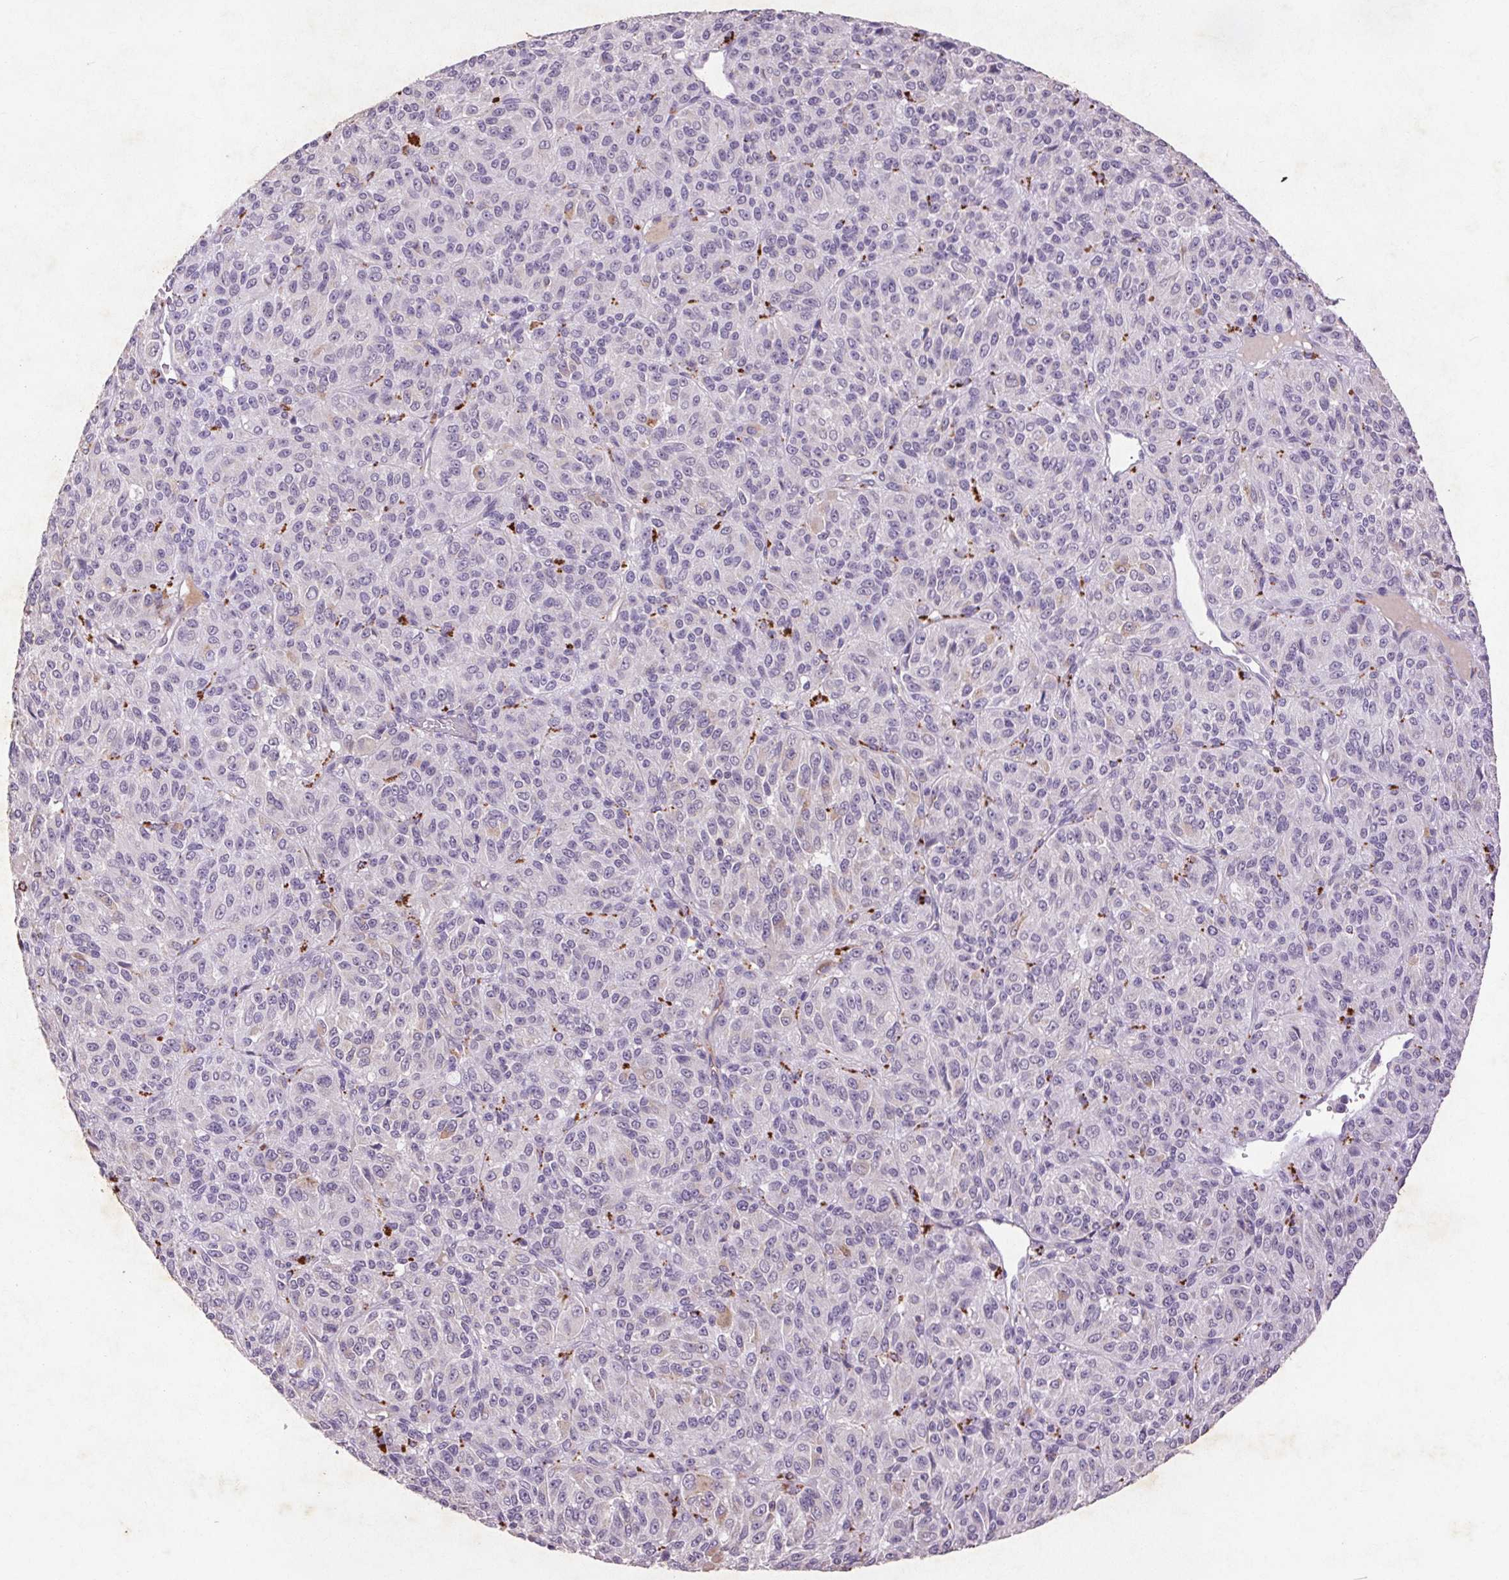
{"staining": {"intensity": "negative", "quantity": "none", "location": "none"}, "tissue": "melanoma", "cell_type": "Tumor cells", "image_type": "cancer", "snomed": [{"axis": "morphology", "description": "Malignant melanoma, Metastatic site"}, {"axis": "topography", "description": "Brain"}], "caption": "There is no significant positivity in tumor cells of malignant melanoma (metastatic site).", "gene": "FNDC7", "patient": {"sex": "female", "age": 56}}